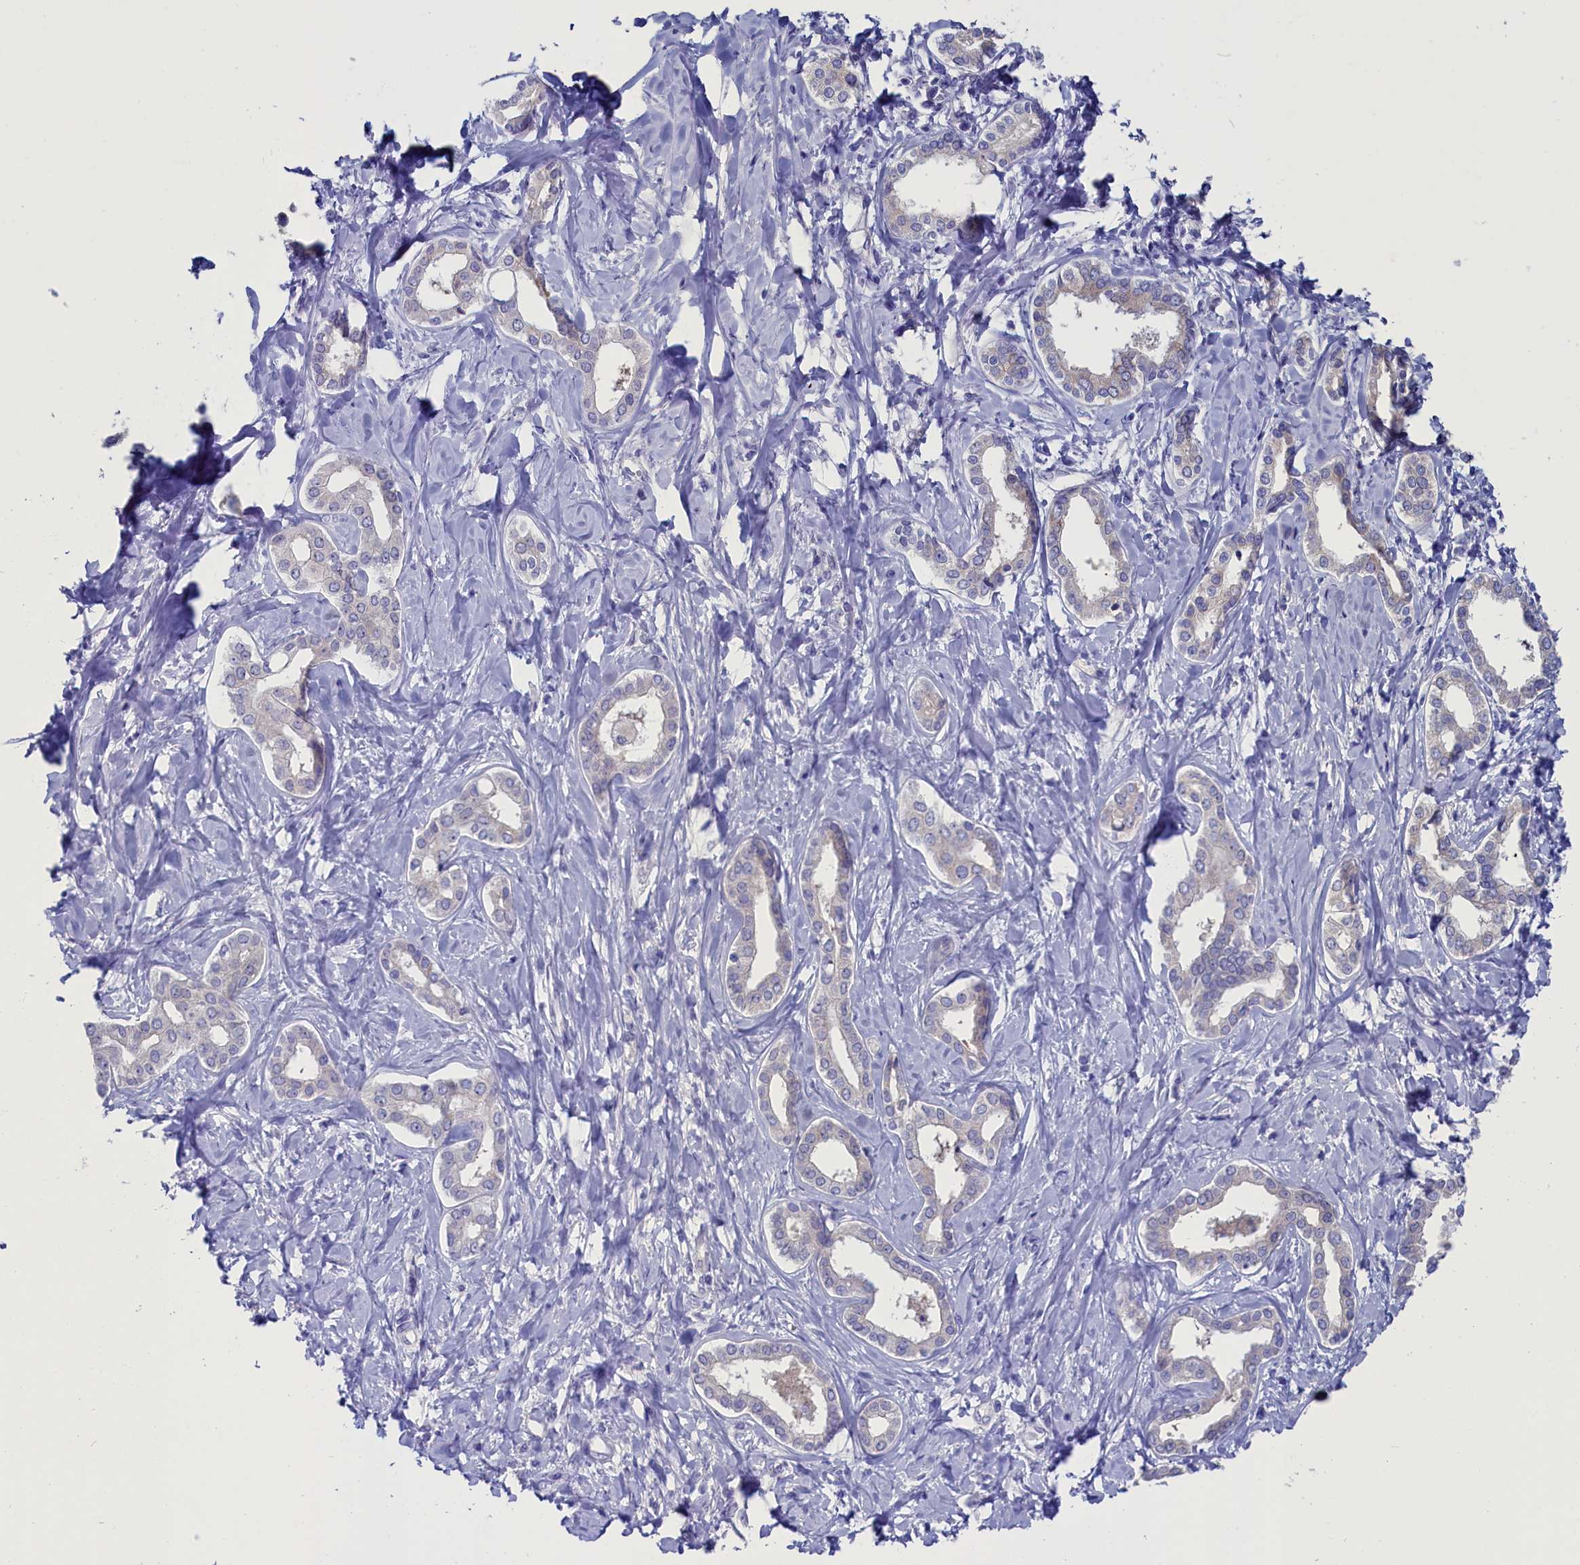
{"staining": {"intensity": "negative", "quantity": "none", "location": "none"}, "tissue": "liver cancer", "cell_type": "Tumor cells", "image_type": "cancer", "snomed": [{"axis": "morphology", "description": "Cholangiocarcinoma"}, {"axis": "topography", "description": "Liver"}], "caption": "Liver cholangiocarcinoma was stained to show a protein in brown. There is no significant positivity in tumor cells.", "gene": "CIAPIN1", "patient": {"sex": "female", "age": 77}}